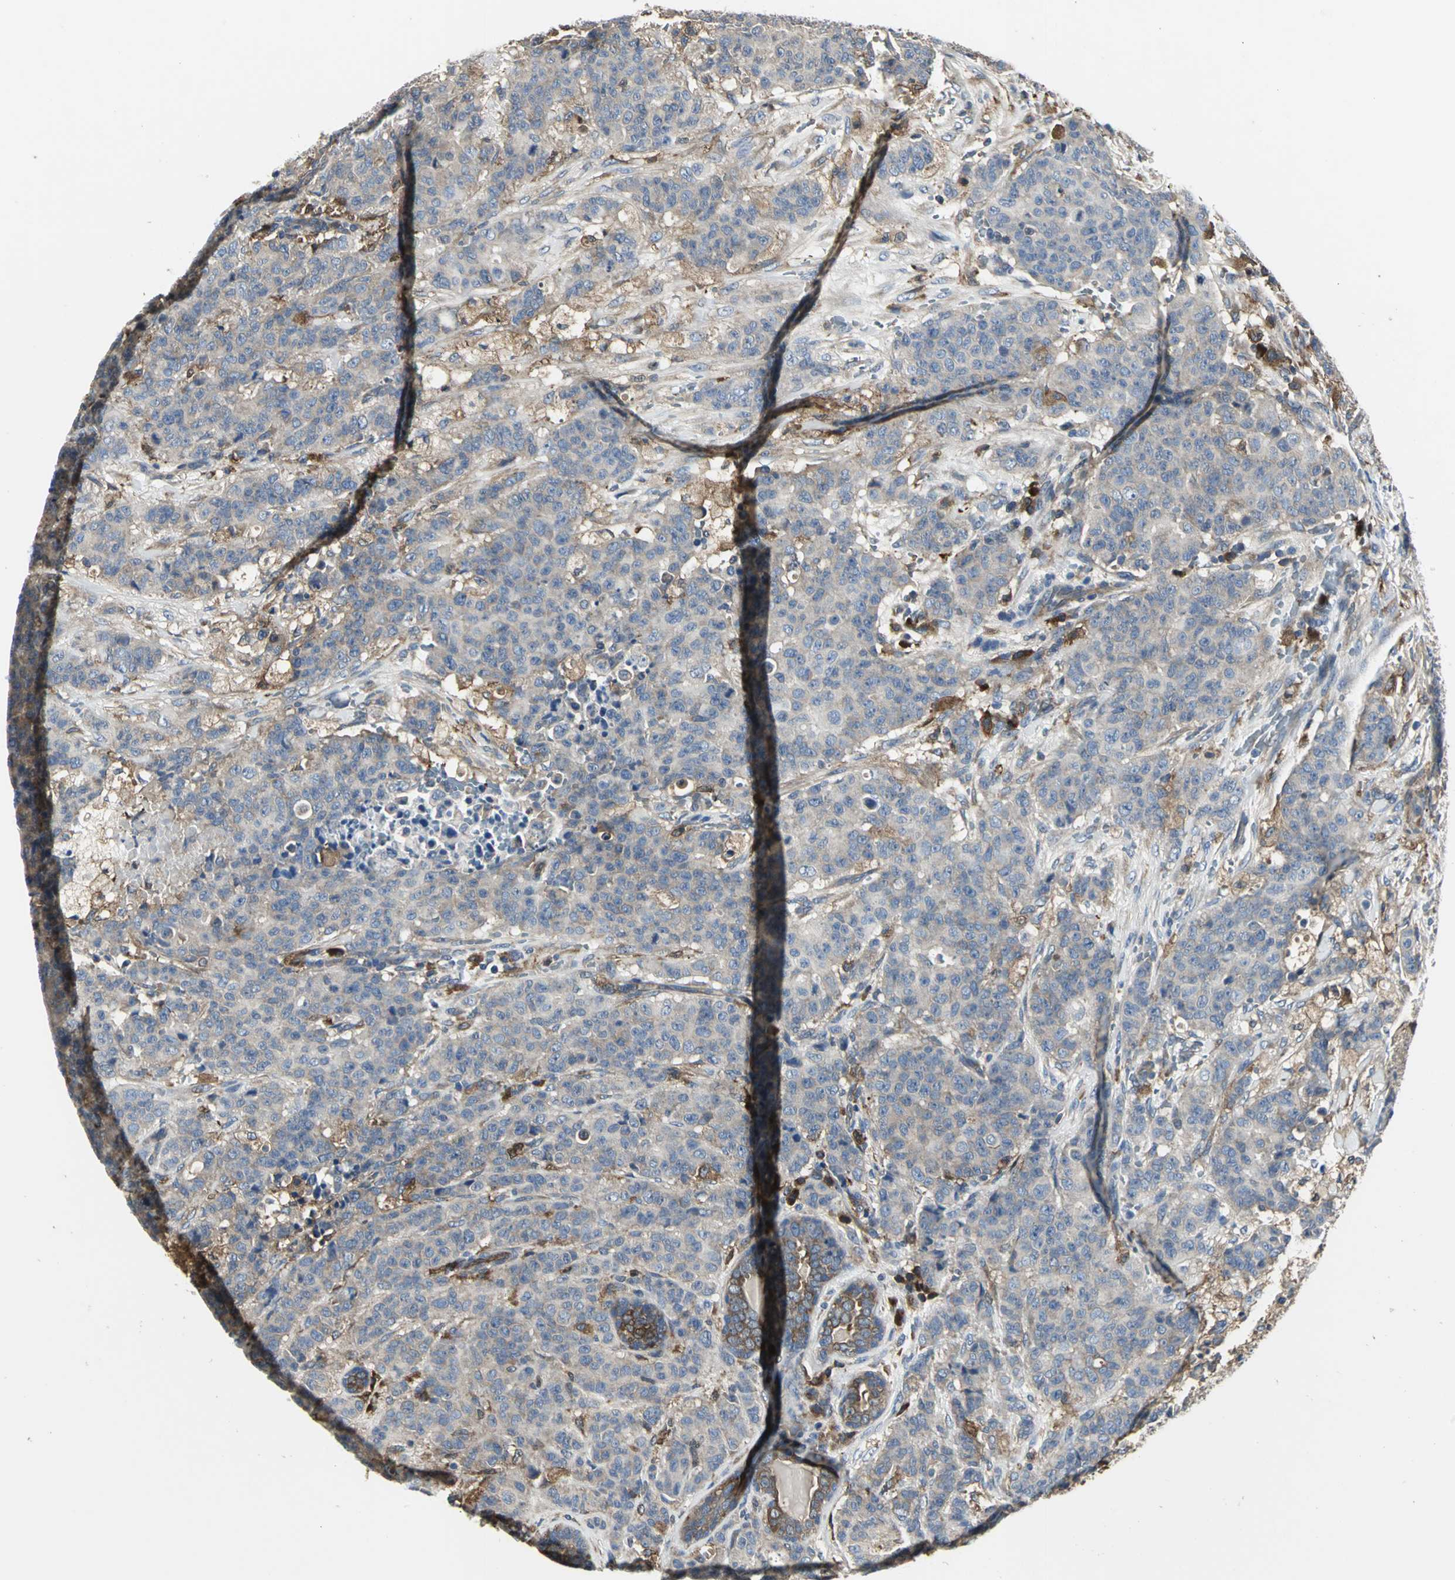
{"staining": {"intensity": "moderate", "quantity": ">75%", "location": "cytoplasmic/membranous"}, "tissue": "breast cancer", "cell_type": "Tumor cells", "image_type": "cancer", "snomed": [{"axis": "morphology", "description": "Duct carcinoma"}, {"axis": "topography", "description": "Breast"}], "caption": "Protein analysis of breast intraductal carcinoma tissue shows moderate cytoplasmic/membranous expression in about >75% of tumor cells.", "gene": "CHRNB1", "patient": {"sex": "female", "age": 40}}